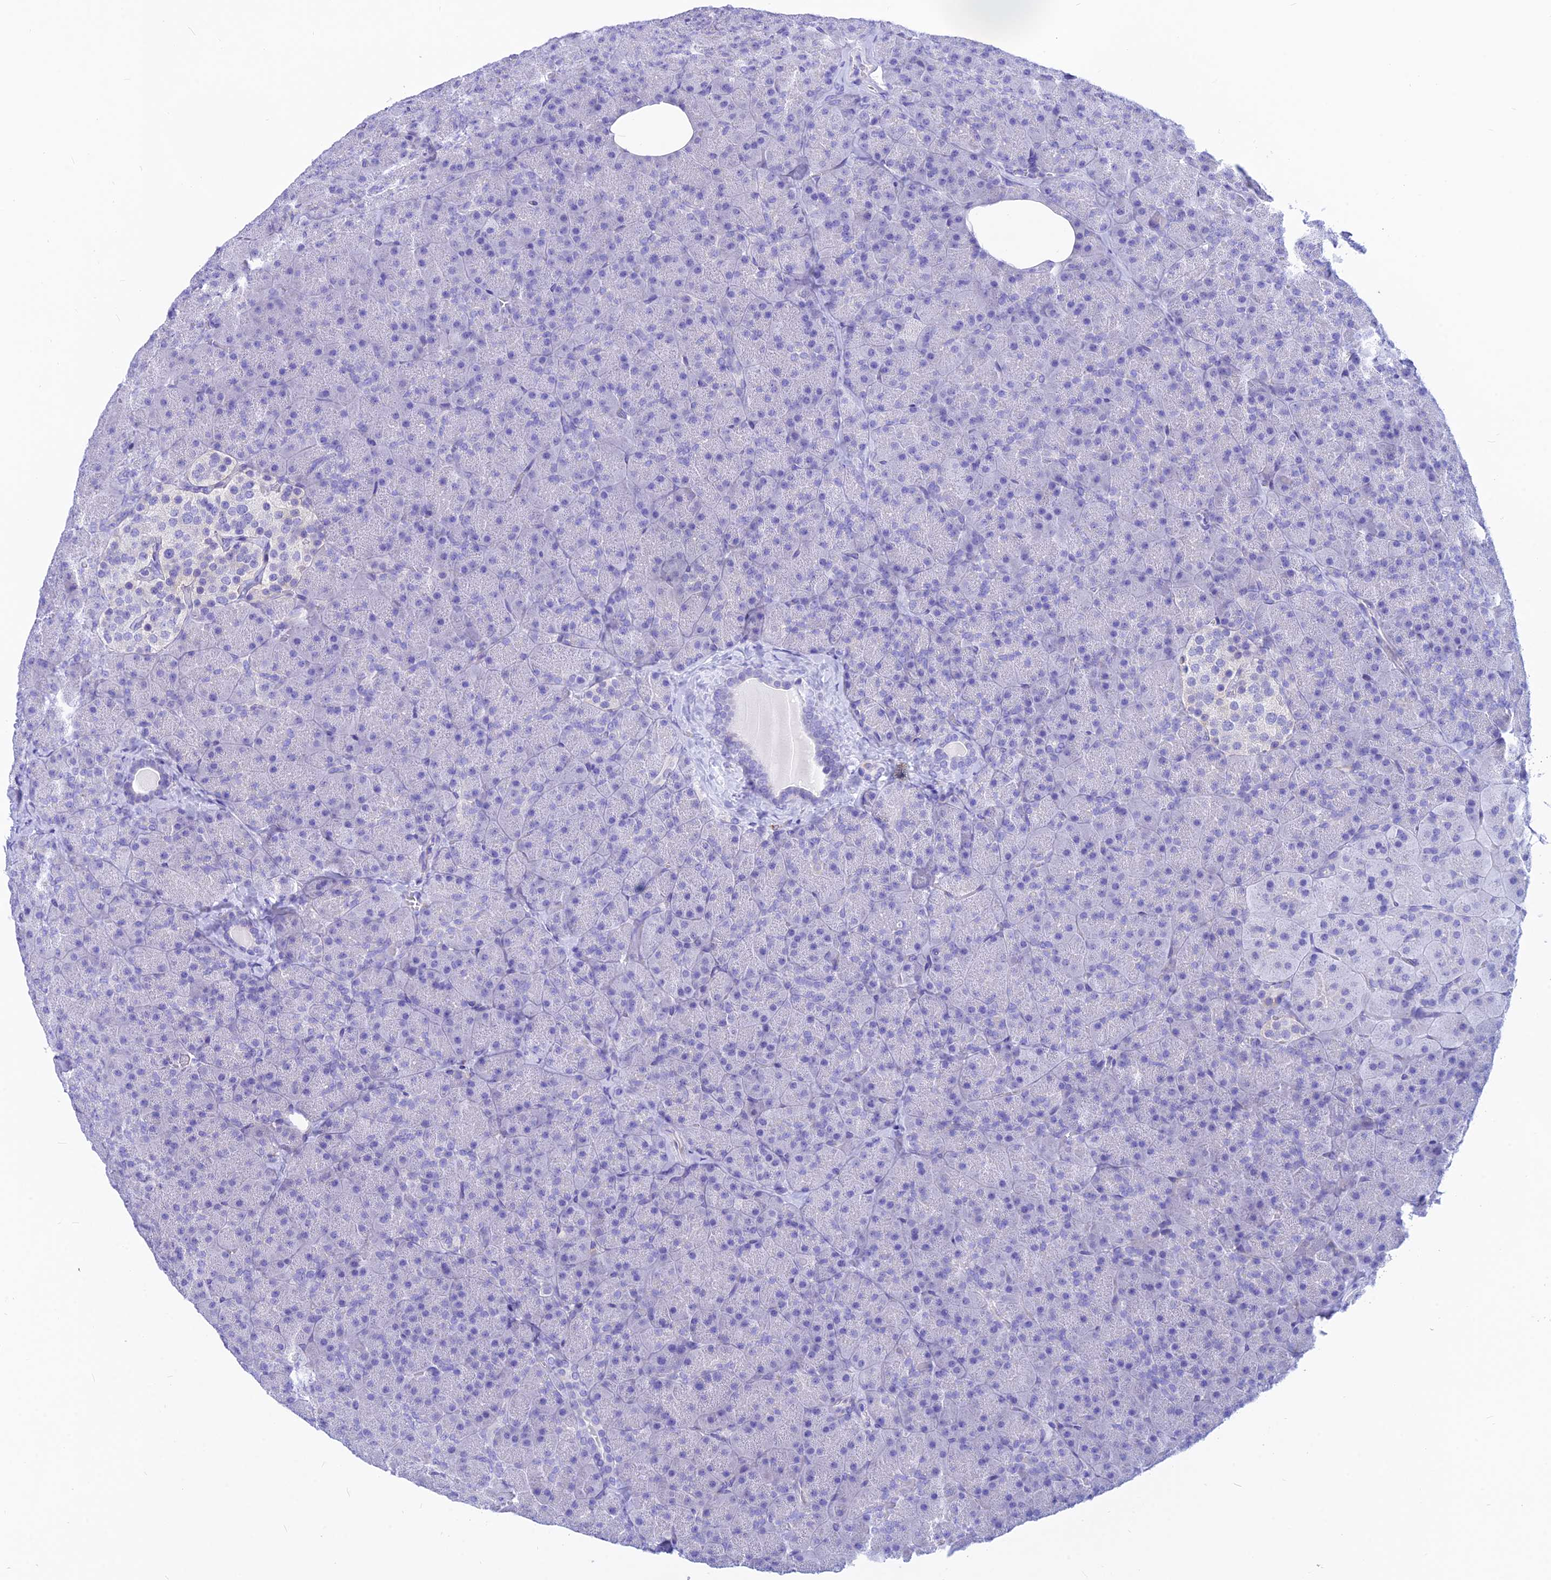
{"staining": {"intensity": "negative", "quantity": "none", "location": "none"}, "tissue": "pancreas", "cell_type": "Exocrine glandular cells", "image_type": "normal", "snomed": [{"axis": "morphology", "description": "Normal tissue, NOS"}, {"axis": "topography", "description": "Pancreas"}], "caption": "This is a image of immunohistochemistry staining of unremarkable pancreas, which shows no expression in exocrine glandular cells. Brightfield microscopy of immunohistochemistry stained with DAB (brown) and hematoxylin (blue), captured at high magnification.", "gene": "CNOT6", "patient": {"sex": "male", "age": 36}}